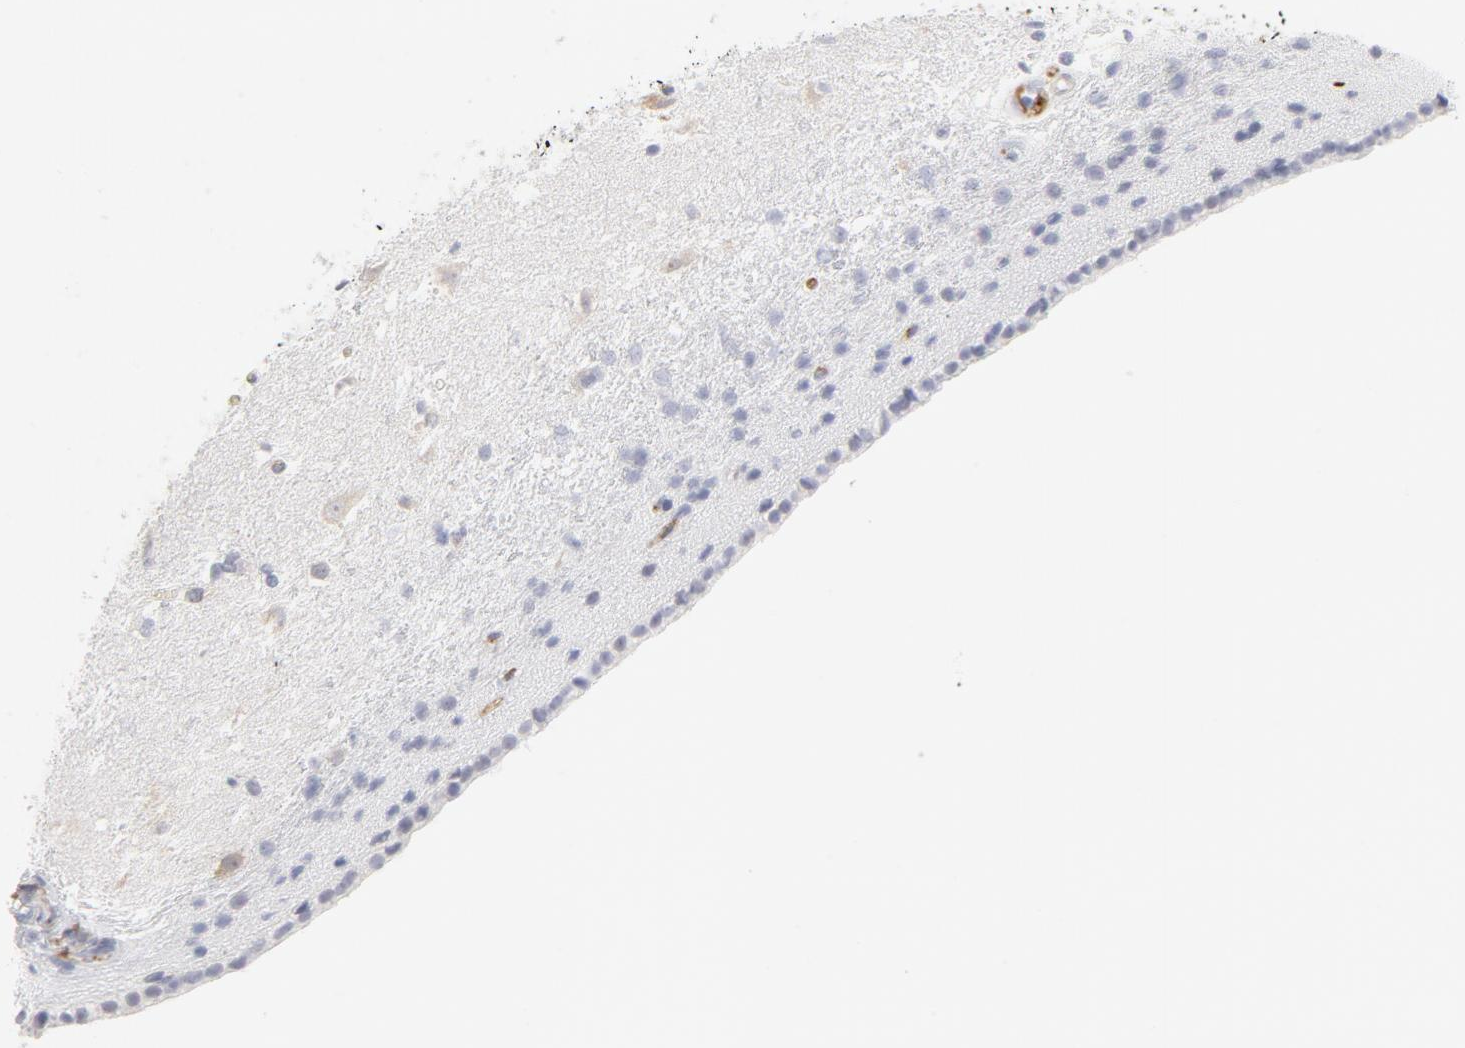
{"staining": {"intensity": "negative", "quantity": "none", "location": "none"}, "tissue": "caudate", "cell_type": "Glial cells", "image_type": "normal", "snomed": [{"axis": "morphology", "description": "Normal tissue, NOS"}, {"axis": "topography", "description": "Lateral ventricle wall"}], "caption": "There is no significant positivity in glial cells of caudate.", "gene": "PLAT", "patient": {"sex": "female", "age": 19}}